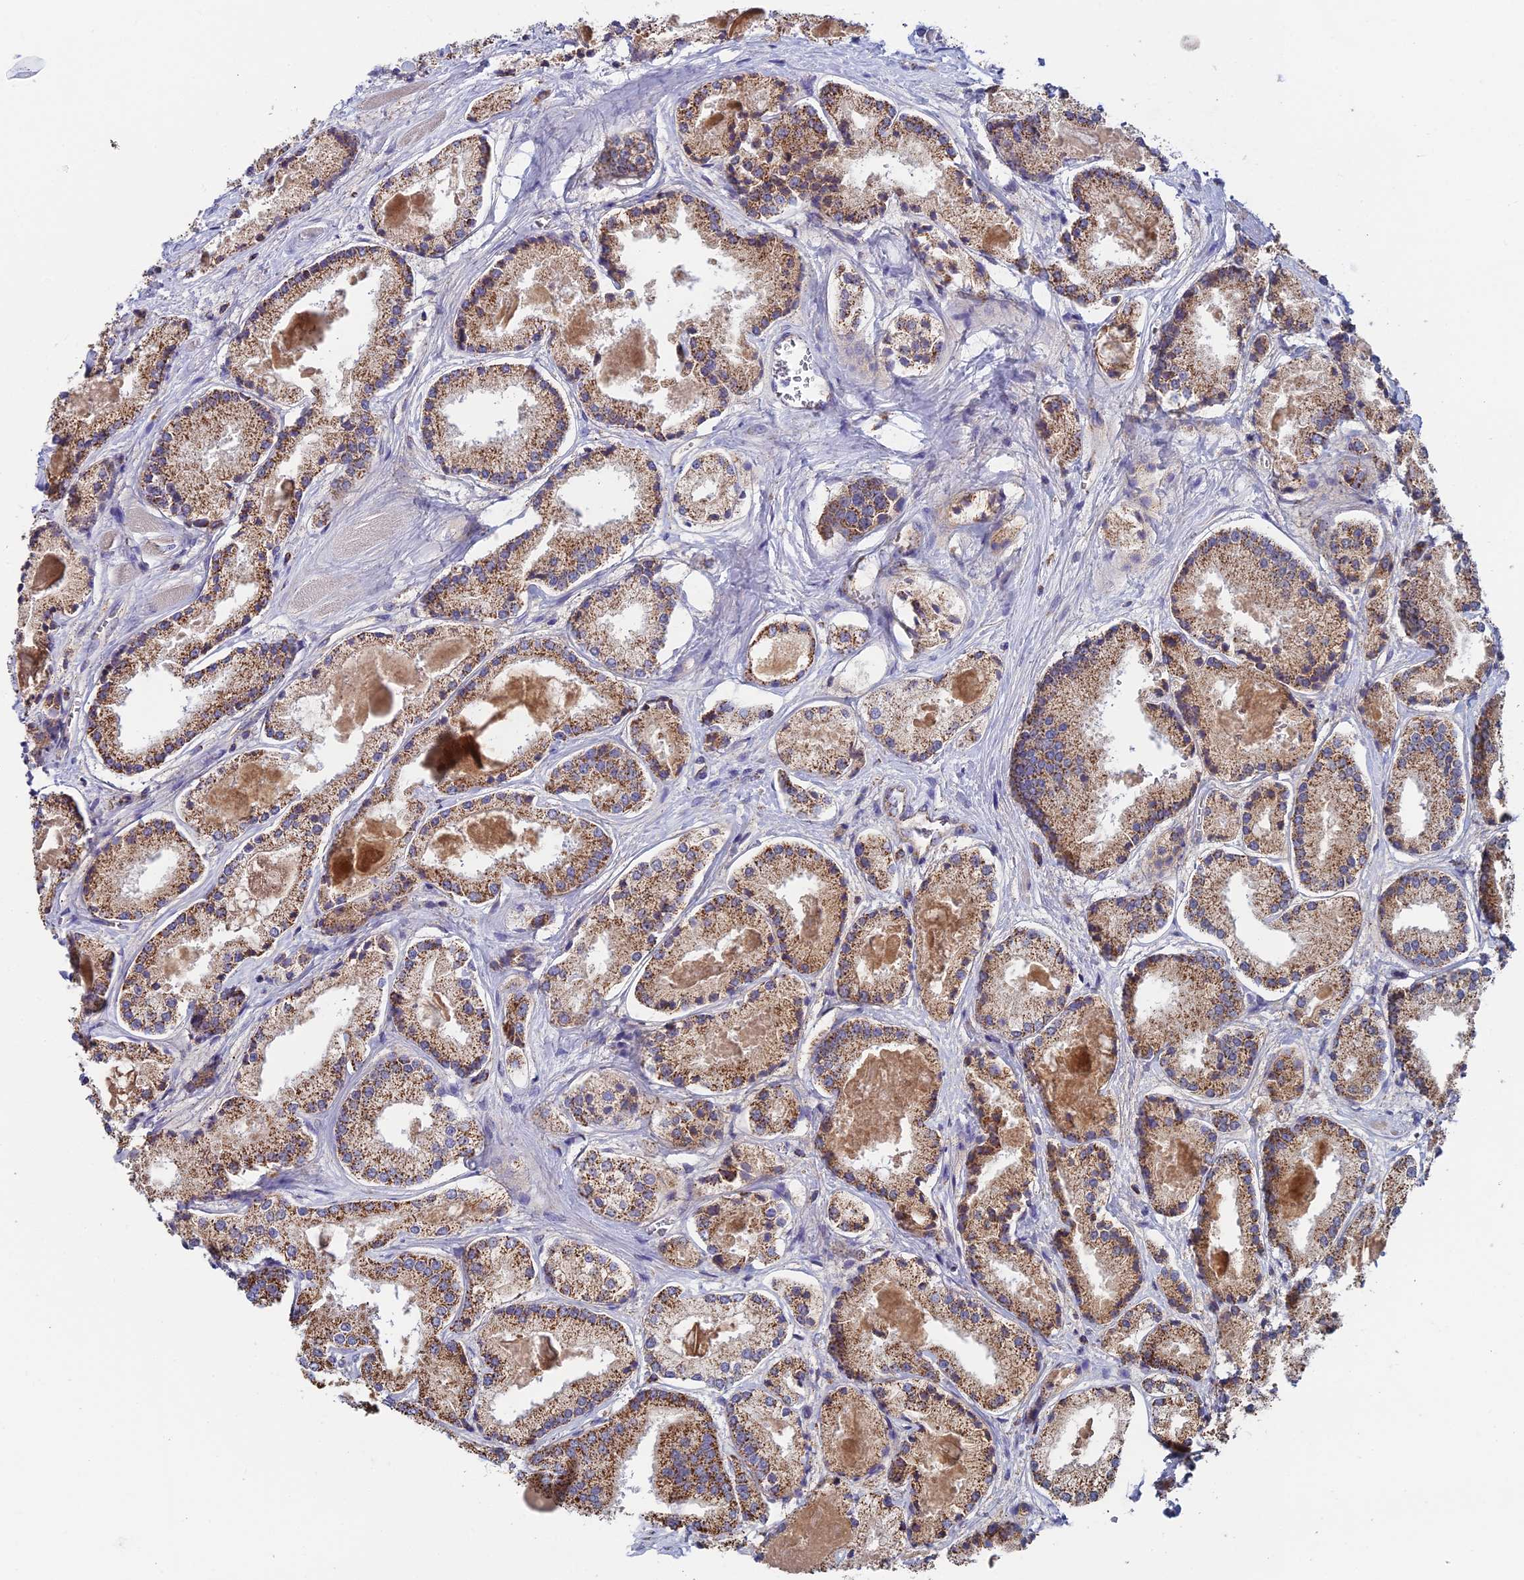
{"staining": {"intensity": "moderate", "quantity": ">75%", "location": "cytoplasmic/membranous"}, "tissue": "prostate cancer", "cell_type": "Tumor cells", "image_type": "cancer", "snomed": [{"axis": "morphology", "description": "Adenocarcinoma, High grade"}, {"axis": "topography", "description": "Prostate"}], "caption": "Brown immunohistochemical staining in prostate cancer reveals moderate cytoplasmic/membranous expression in about >75% of tumor cells. The staining was performed using DAB (3,3'-diaminobenzidine), with brown indicating positive protein expression. Nuclei are stained blue with hematoxylin.", "gene": "SPOCK2", "patient": {"sex": "male", "age": 67}}